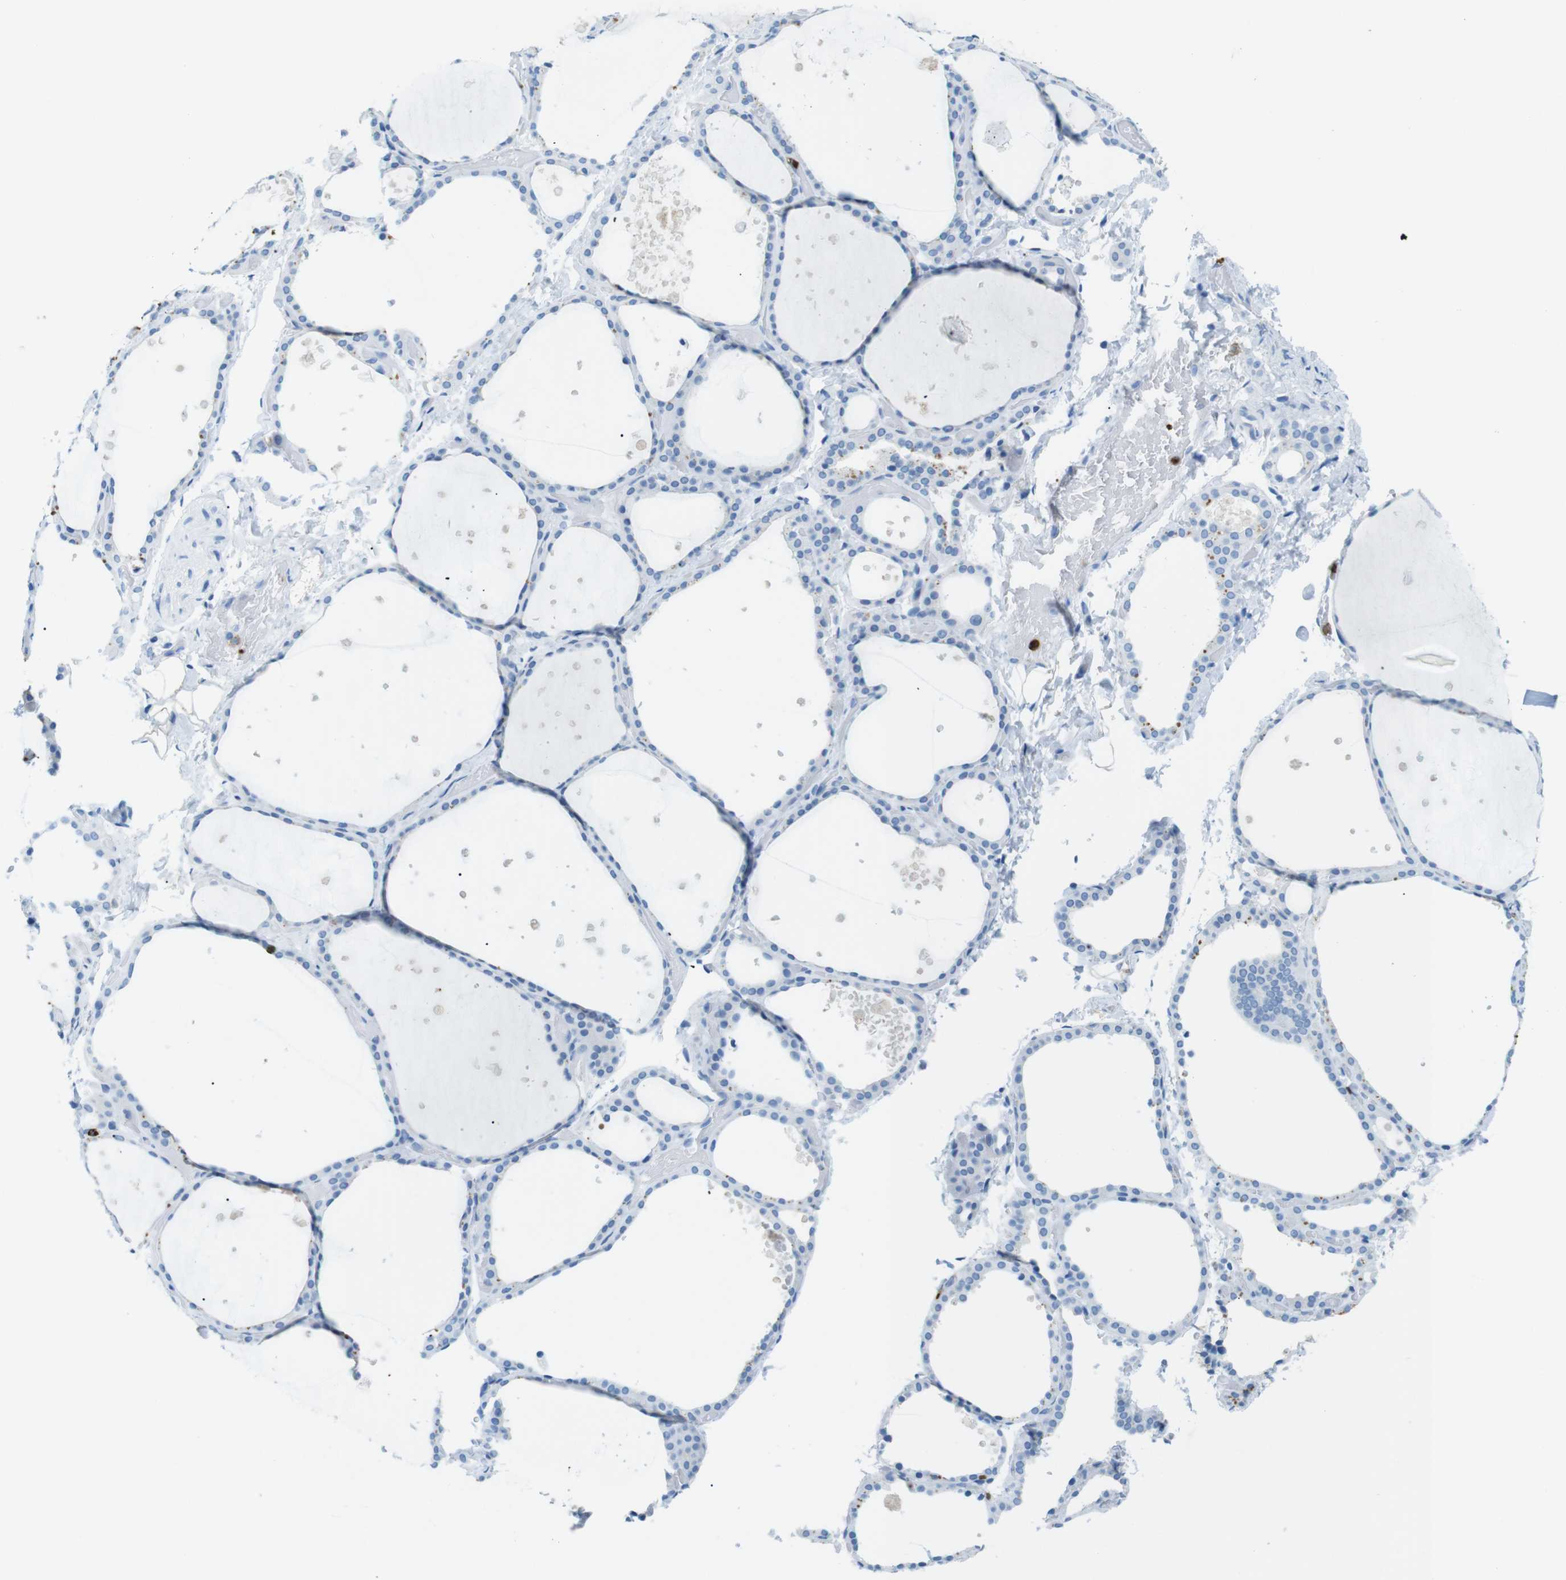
{"staining": {"intensity": "negative", "quantity": "none", "location": "none"}, "tissue": "thyroid gland", "cell_type": "Glandular cells", "image_type": "normal", "snomed": [{"axis": "morphology", "description": "Normal tissue, NOS"}, {"axis": "topography", "description": "Thyroid gland"}], "caption": "An immunohistochemistry (IHC) histopathology image of normal thyroid gland is shown. There is no staining in glandular cells of thyroid gland.", "gene": "MCEMP1", "patient": {"sex": "female", "age": 44}}